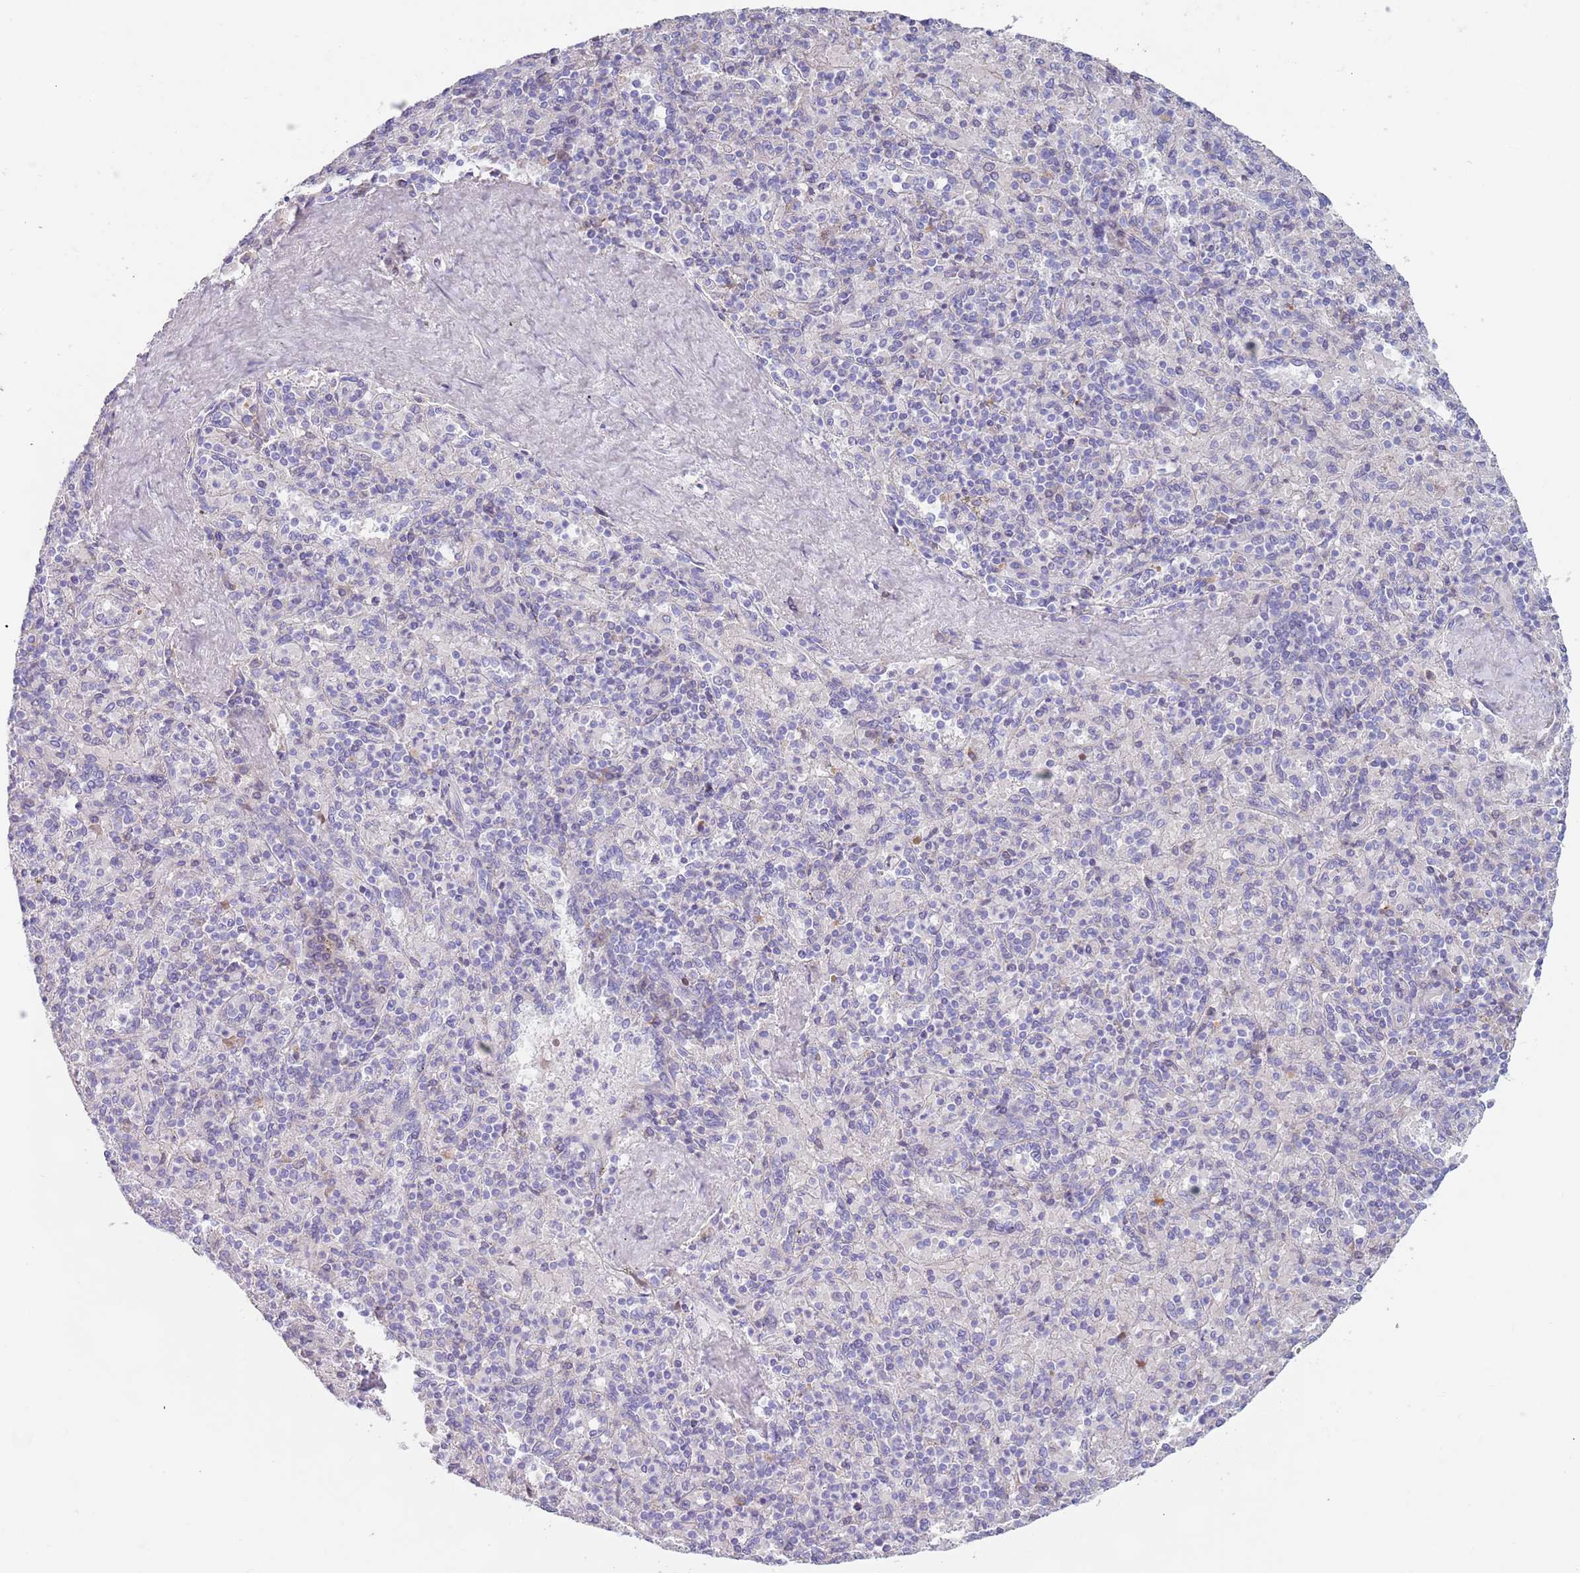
{"staining": {"intensity": "negative", "quantity": "none", "location": "none"}, "tissue": "spleen", "cell_type": "Cells in red pulp", "image_type": "normal", "snomed": [{"axis": "morphology", "description": "Normal tissue, NOS"}, {"axis": "topography", "description": "Spleen"}], "caption": "High power microscopy photomicrograph of an IHC photomicrograph of unremarkable spleen, revealing no significant positivity in cells in red pulp.", "gene": "CCDC149", "patient": {"sex": "male", "age": 82}}